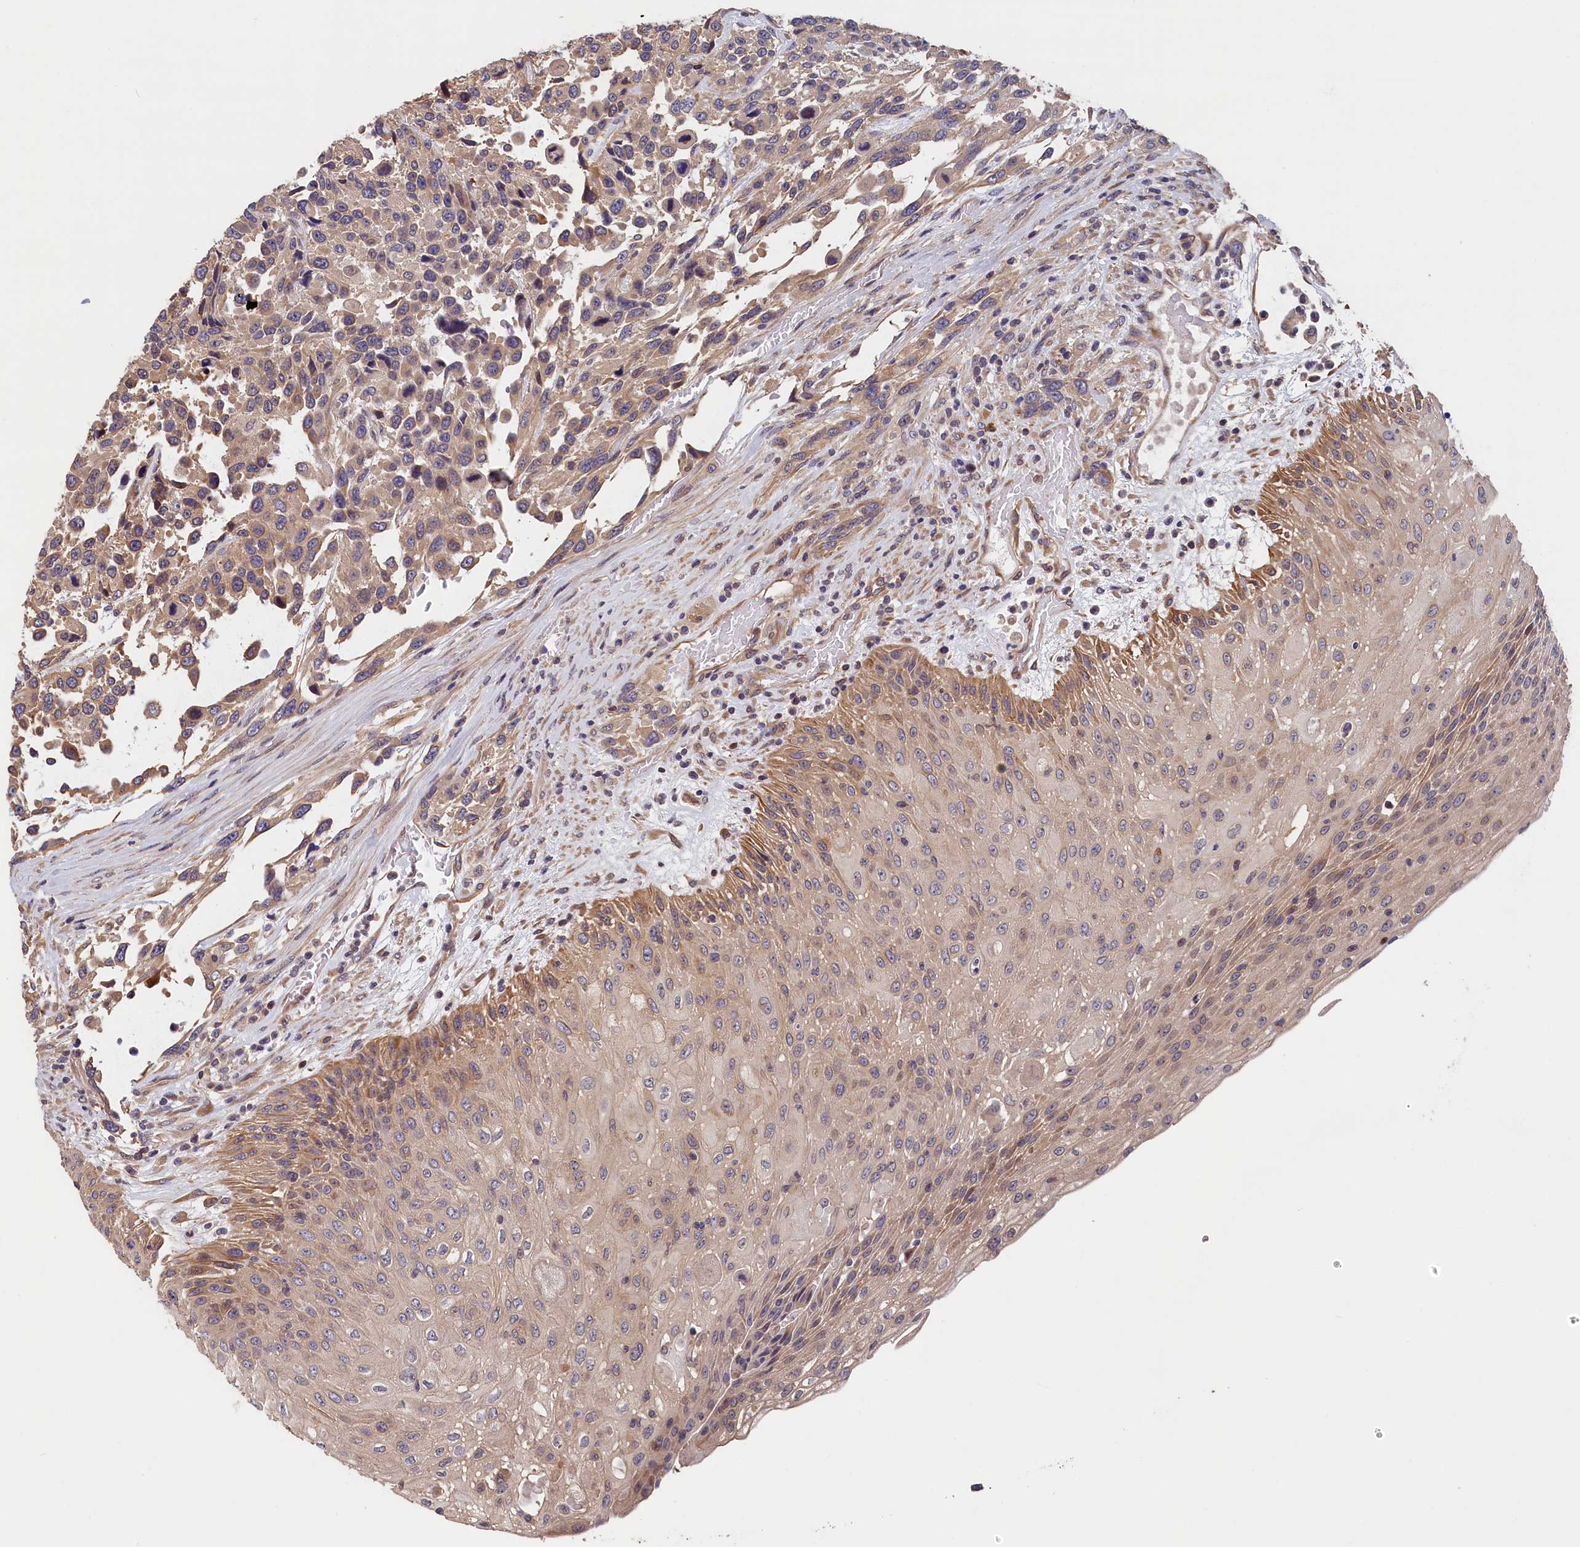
{"staining": {"intensity": "moderate", "quantity": ">75%", "location": "cytoplasmic/membranous"}, "tissue": "urothelial cancer", "cell_type": "Tumor cells", "image_type": "cancer", "snomed": [{"axis": "morphology", "description": "Urothelial carcinoma, High grade"}, {"axis": "topography", "description": "Urinary bladder"}], "caption": "Urothelial cancer stained for a protein (brown) exhibits moderate cytoplasmic/membranous positive positivity in approximately >75% of tumor cells.", "gene": "TMEM116", "patient": {"sex": "female", "age": 70}}